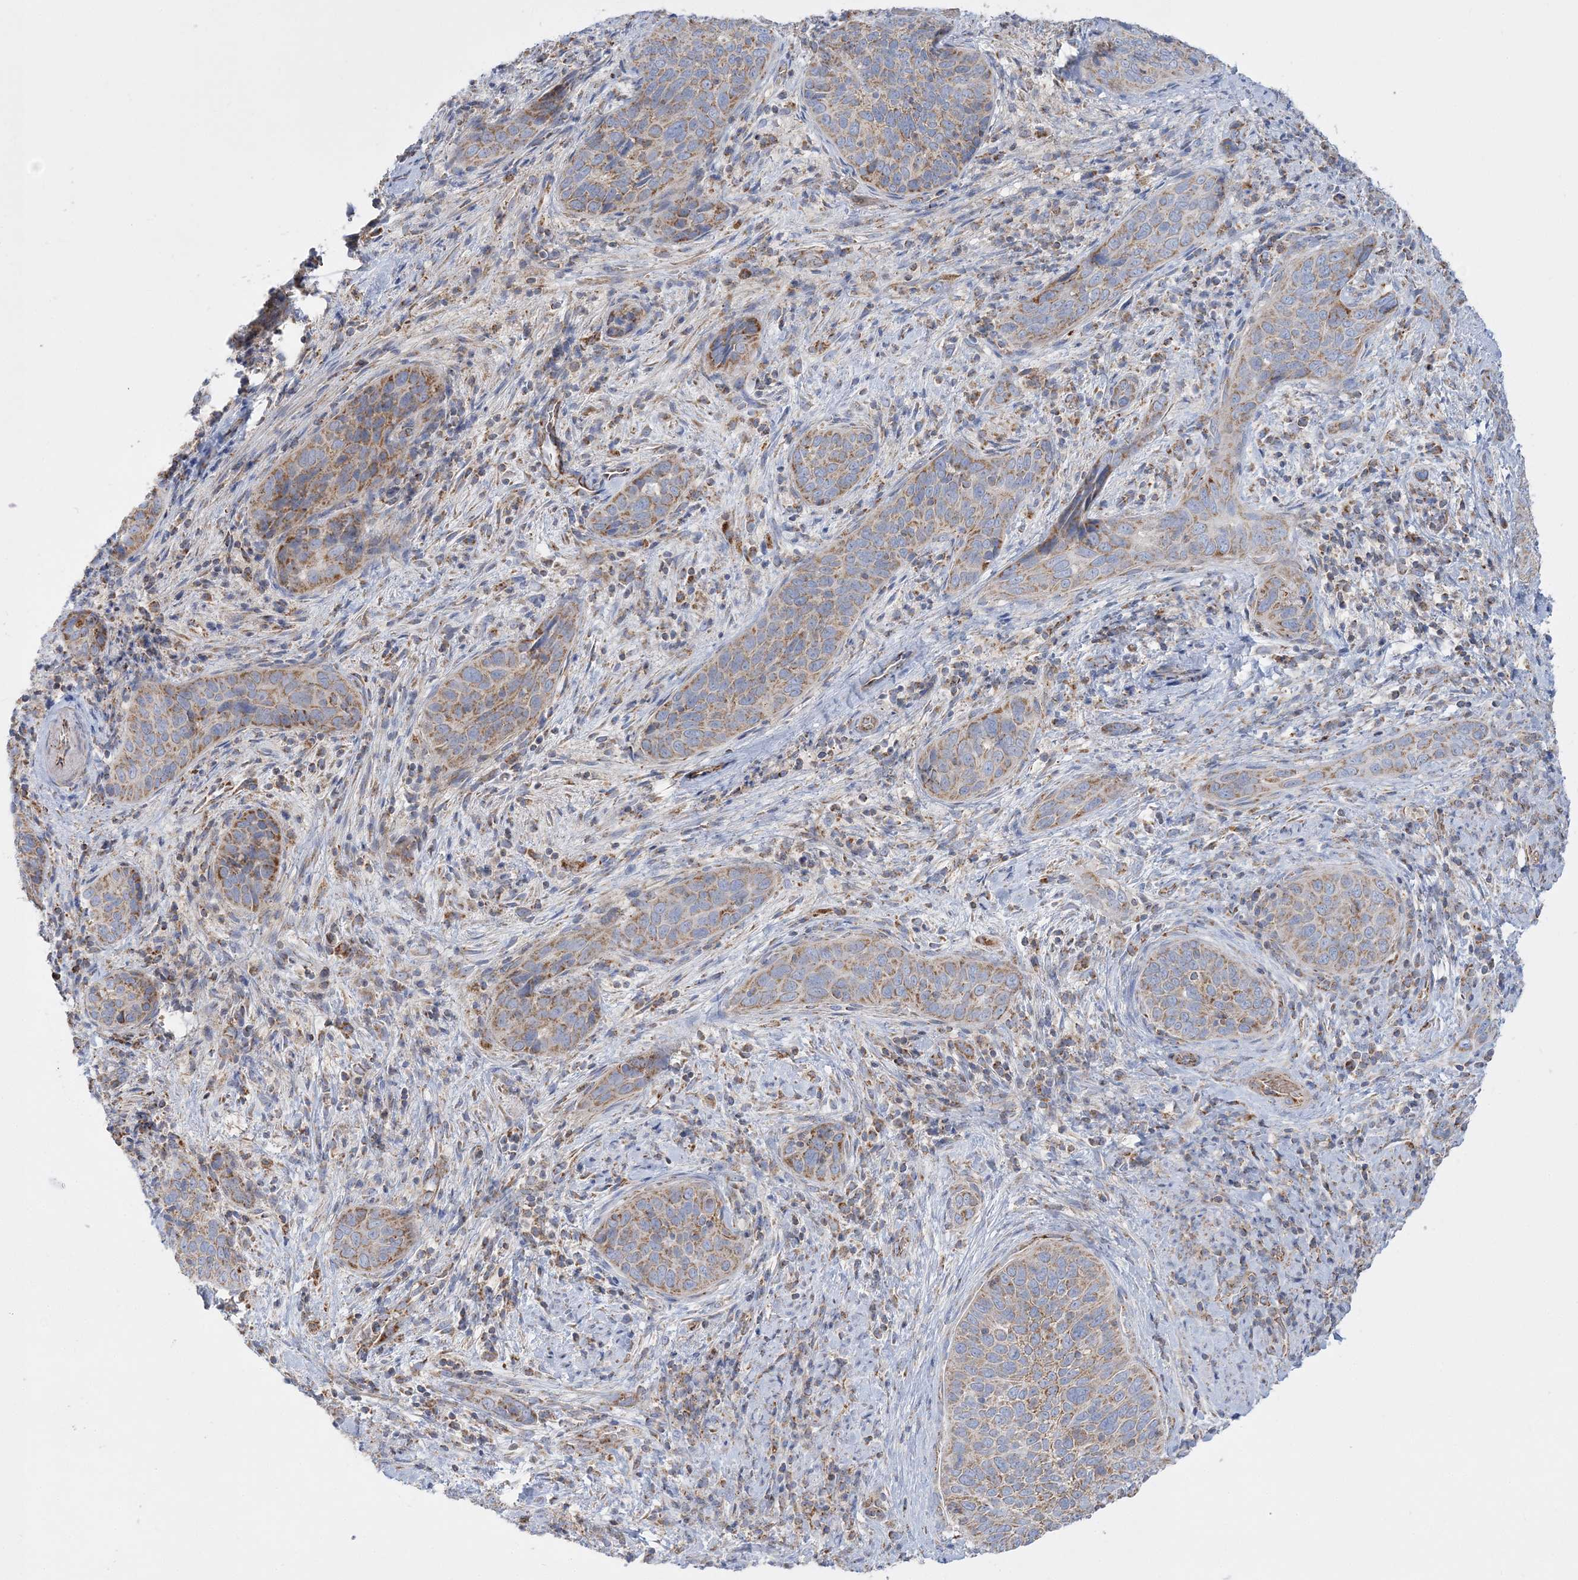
{"staining": {"intensity": "moderate", "quantity": "25%-75%", "location": "cytoplasmic/membranous"}, "tissue": "cervical cancer", "cell_type": "Tumor cells", "image_type": "cancer", "snomed": [{"axis": "morphology", "description": "Squamous cell carcinoma, NOS"}, {"axis": "topography", "description": "Cervix"}], "caption": "Immunohistochemical staining of squamous cell carcinoma (cervical) exhibits moderate cytoplasmic/membranous protein positivity in about 25%-75% of tumor cells. (Stains: DAB in brown, nuclei in blue, Microscopy: brightfield microscopy at high magnification).", "gene": "TBC1D14", "patient": {"sex": "female", "age": 60}}